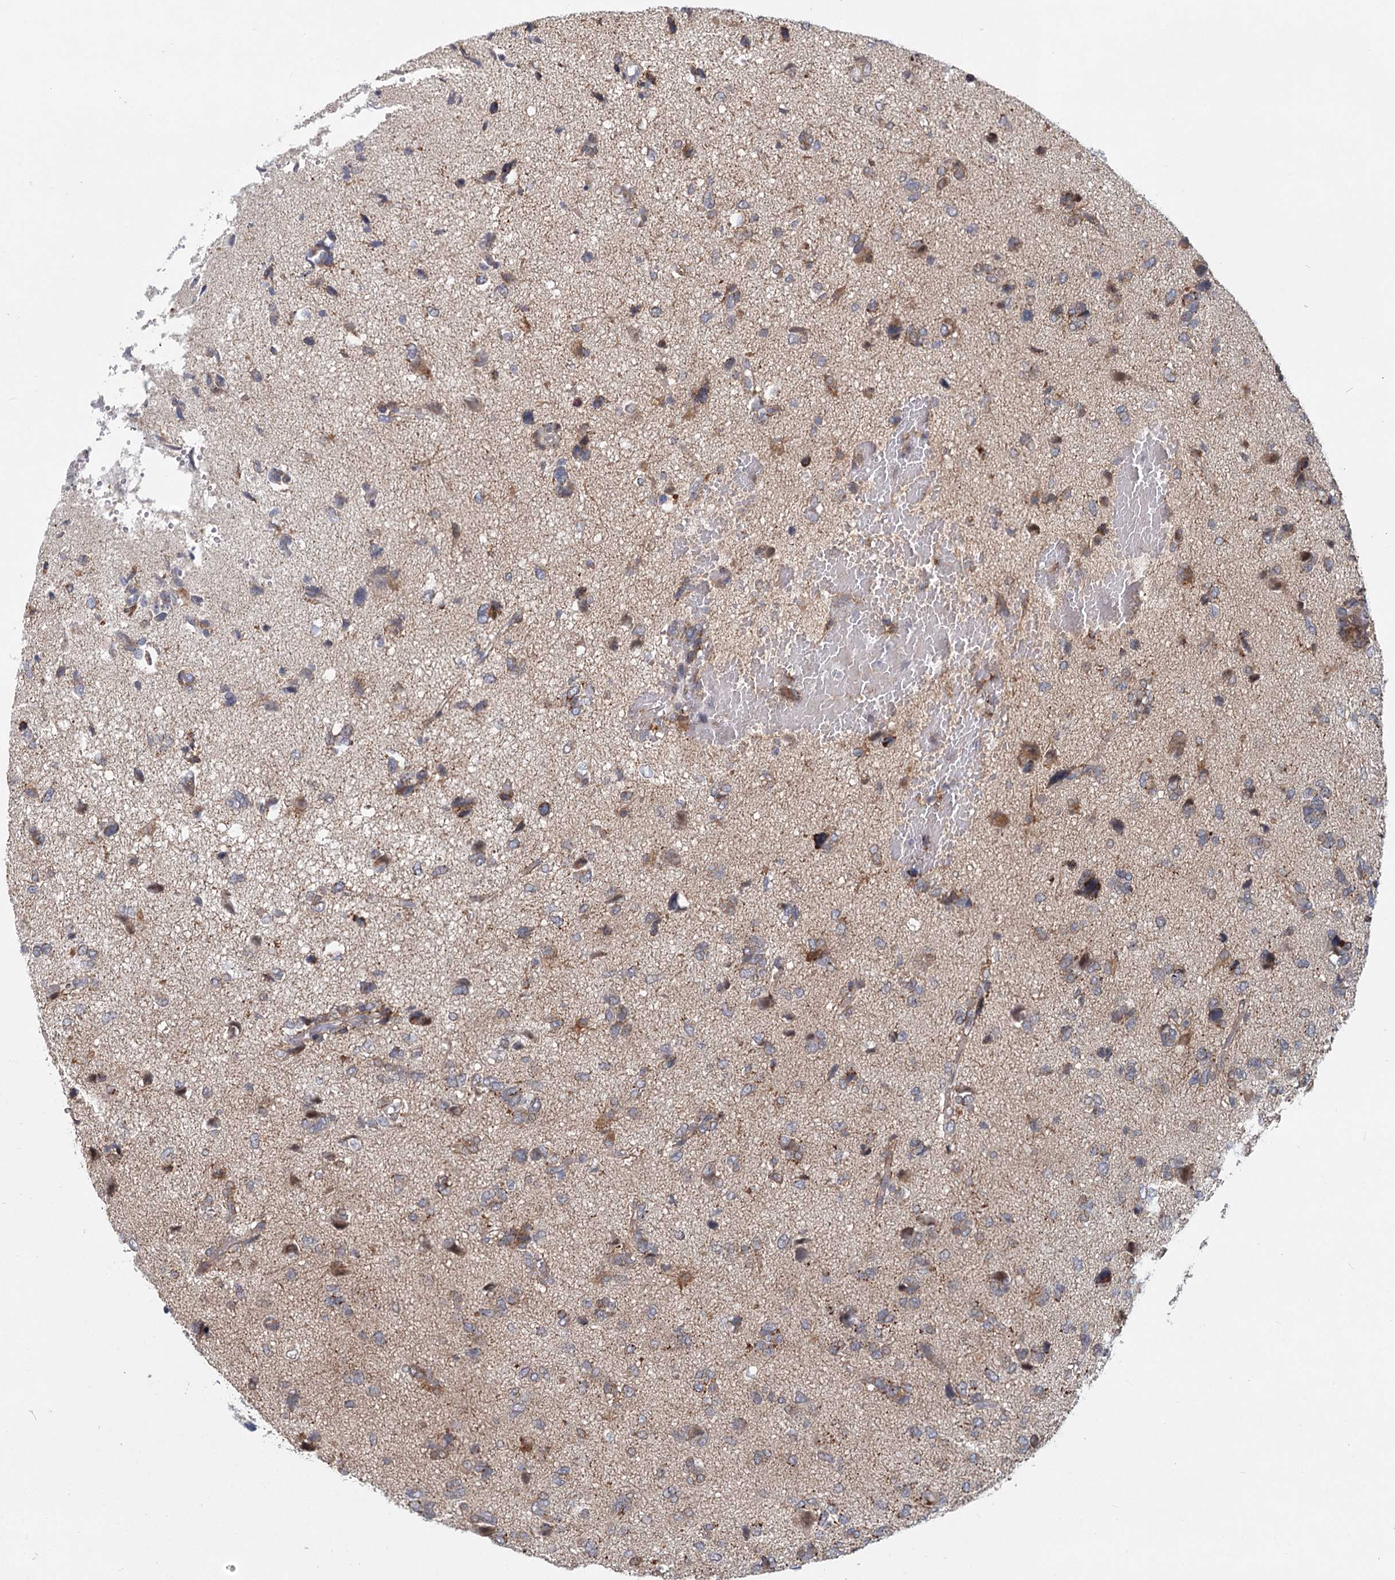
{"staining": {"intensity": "moderate", "quantity": "<25%", "location": "cytoplasmic/membranous"}, "tissue": "glioma", "cell_type": "Tumor cells", "image_type": "cancer", "snomed": [{"axis": "morphology", "description": "Glioma, malignant, High grade"}, {"axis": "topography", "description": "Brain"}], "caption": "Immunohistochemistry (IHC) of high-grade glioma (malignant) demonstrates low levels of moderate cytoplasmic/membranous expression in about <25% of tumor cells. The protein is stained brown, and the nuclei are stained in blue (DAB (3,3'-diaminobenzidine) IHC with brightfield microscopy, high magnification).", "gene": "AP3B1", "patient": {"sex": "female", "age": 59}}